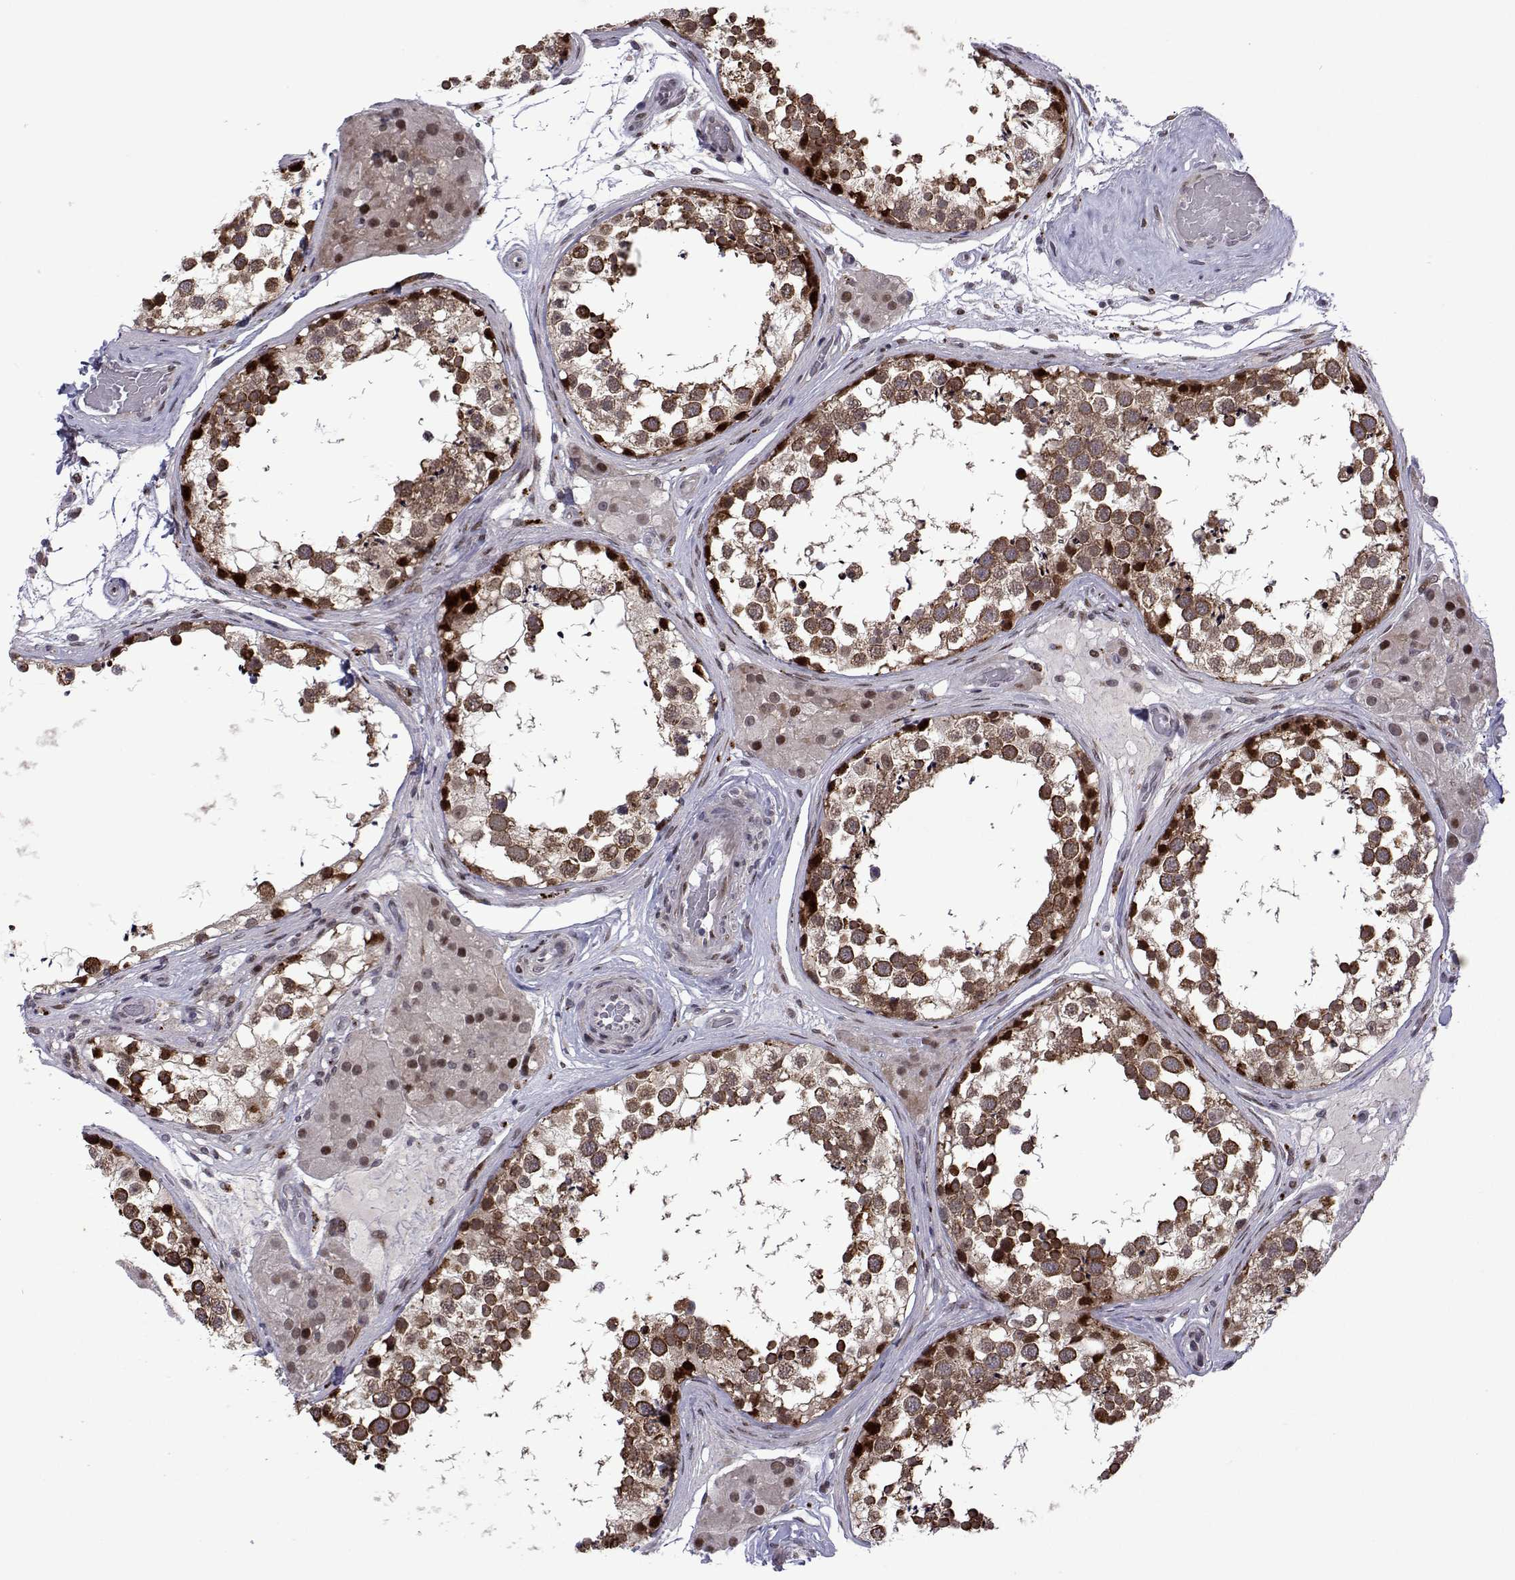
{"staining": {"intensity": "moderate", "quantity": ">75%", "location": "cytoplasmic/membranous,nuclear"}, "tissue": "testis", "cell_type": "Cells in seminiferous ducts", "image_type": "normal", "snomed": [{"axis": "morphology", "description": "Normal tissue, NOS"}, {"axis": "morphology", "description": "Seminoma, NOS"}, {"axis": "topography", "description": "Testis"}], "caption": "Testis stained with a brown dye reveals moderate cytoplasmic/membranous,nuclear positive staining in about >75% of cells in seminiferous ducts.", "gene": "EFCAB3", "patient": {"sex": "male", "age": 65}}